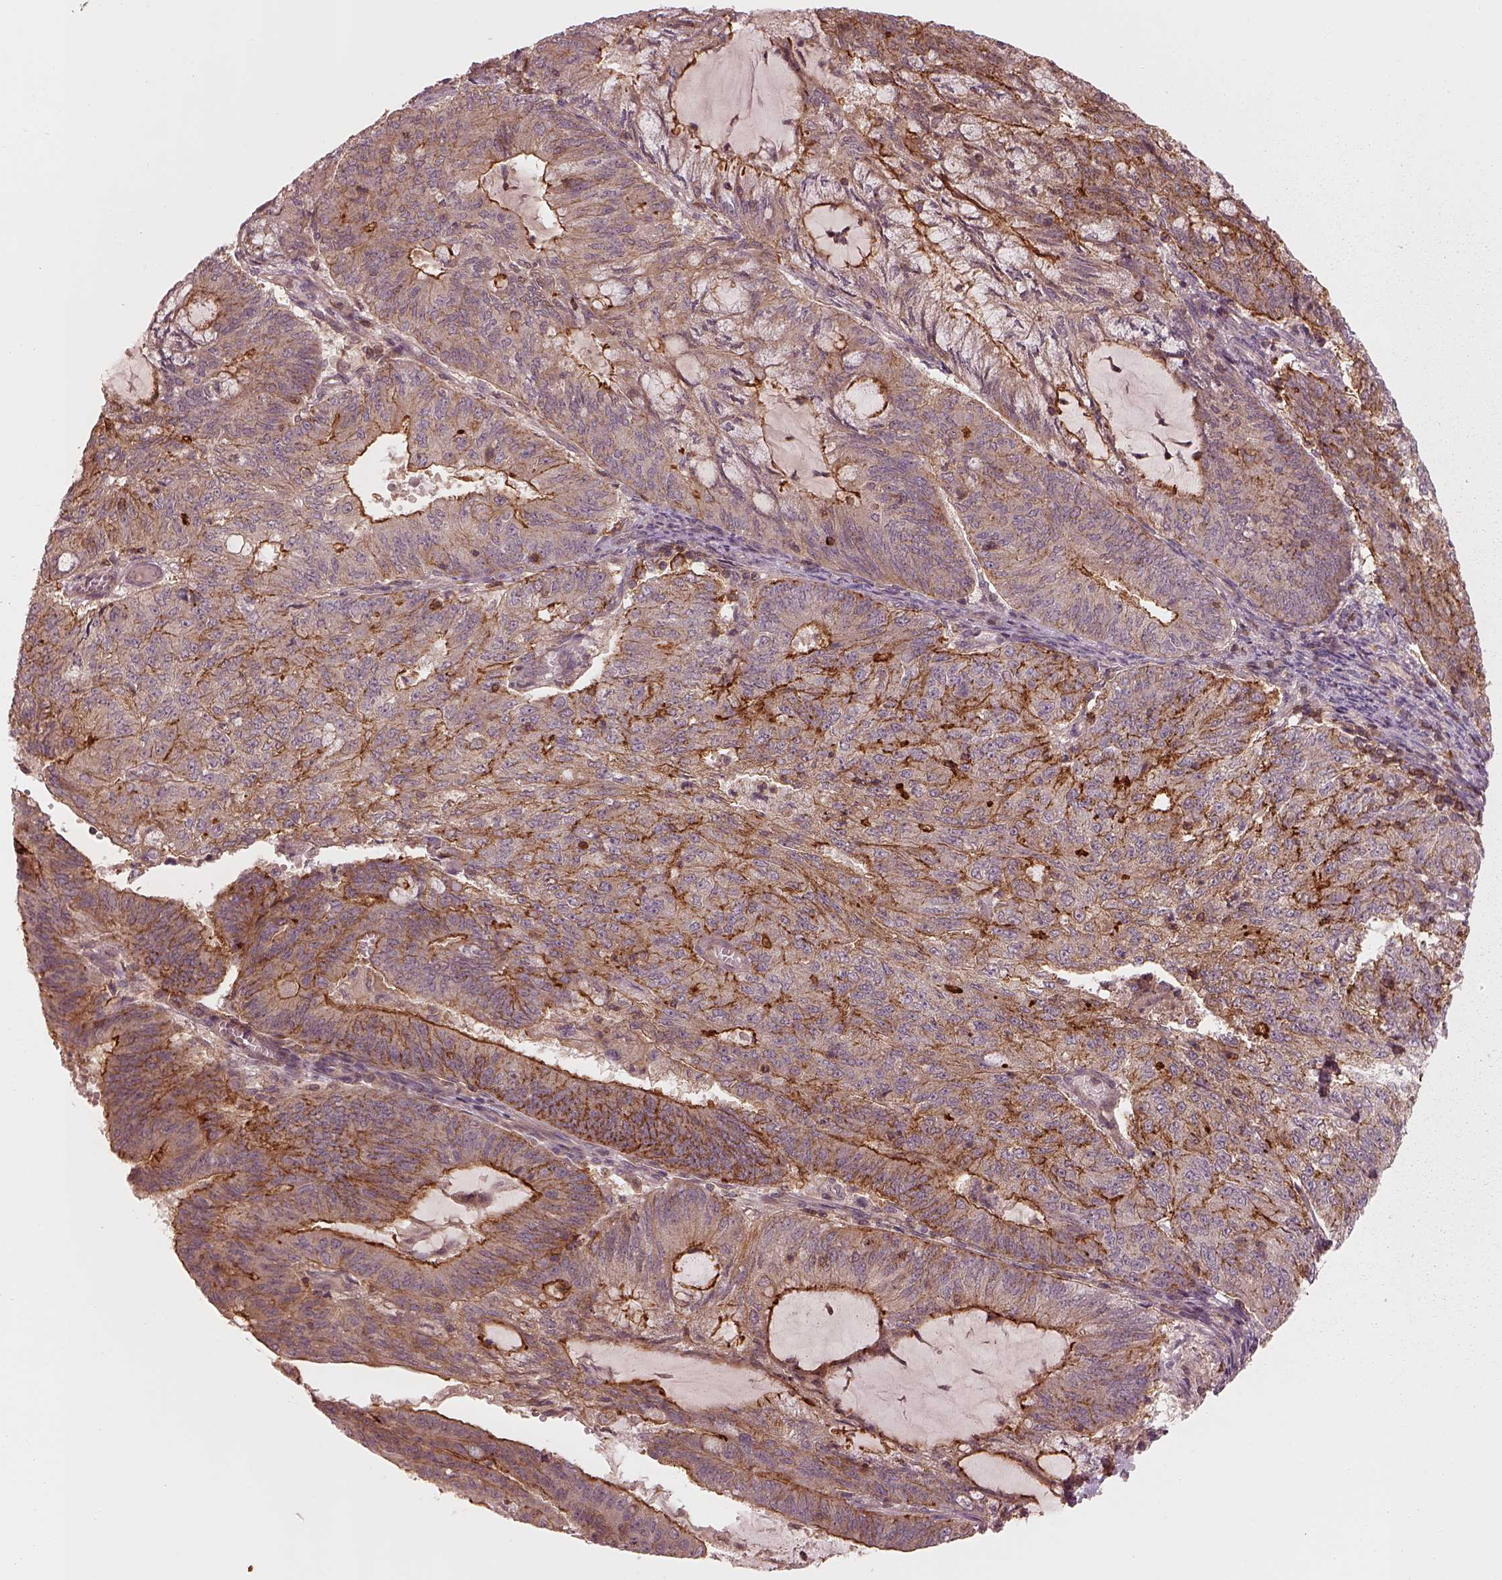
{"staining": {"intensity": "strong", "quantity": "<25%", "location": "cytoplasmic/membranous"}, "tissue": "endometrial cancer", "cell_type": "Tumor cells", "image_type": "cancer", "snomed": [{"axis": "morphology", "description": "Adenocarcinoma, NOS"}, {"axis": "topography", "description": "Endometrium"}], "caption": "The micrograph shows staining of endometrial adenocarcinoma, revealing strong cytoplasmic/membranous protein positivity (brown color) within tumor cells.", "gene": "FAM107B", "patient": {"sex": "female", "age": 82}}